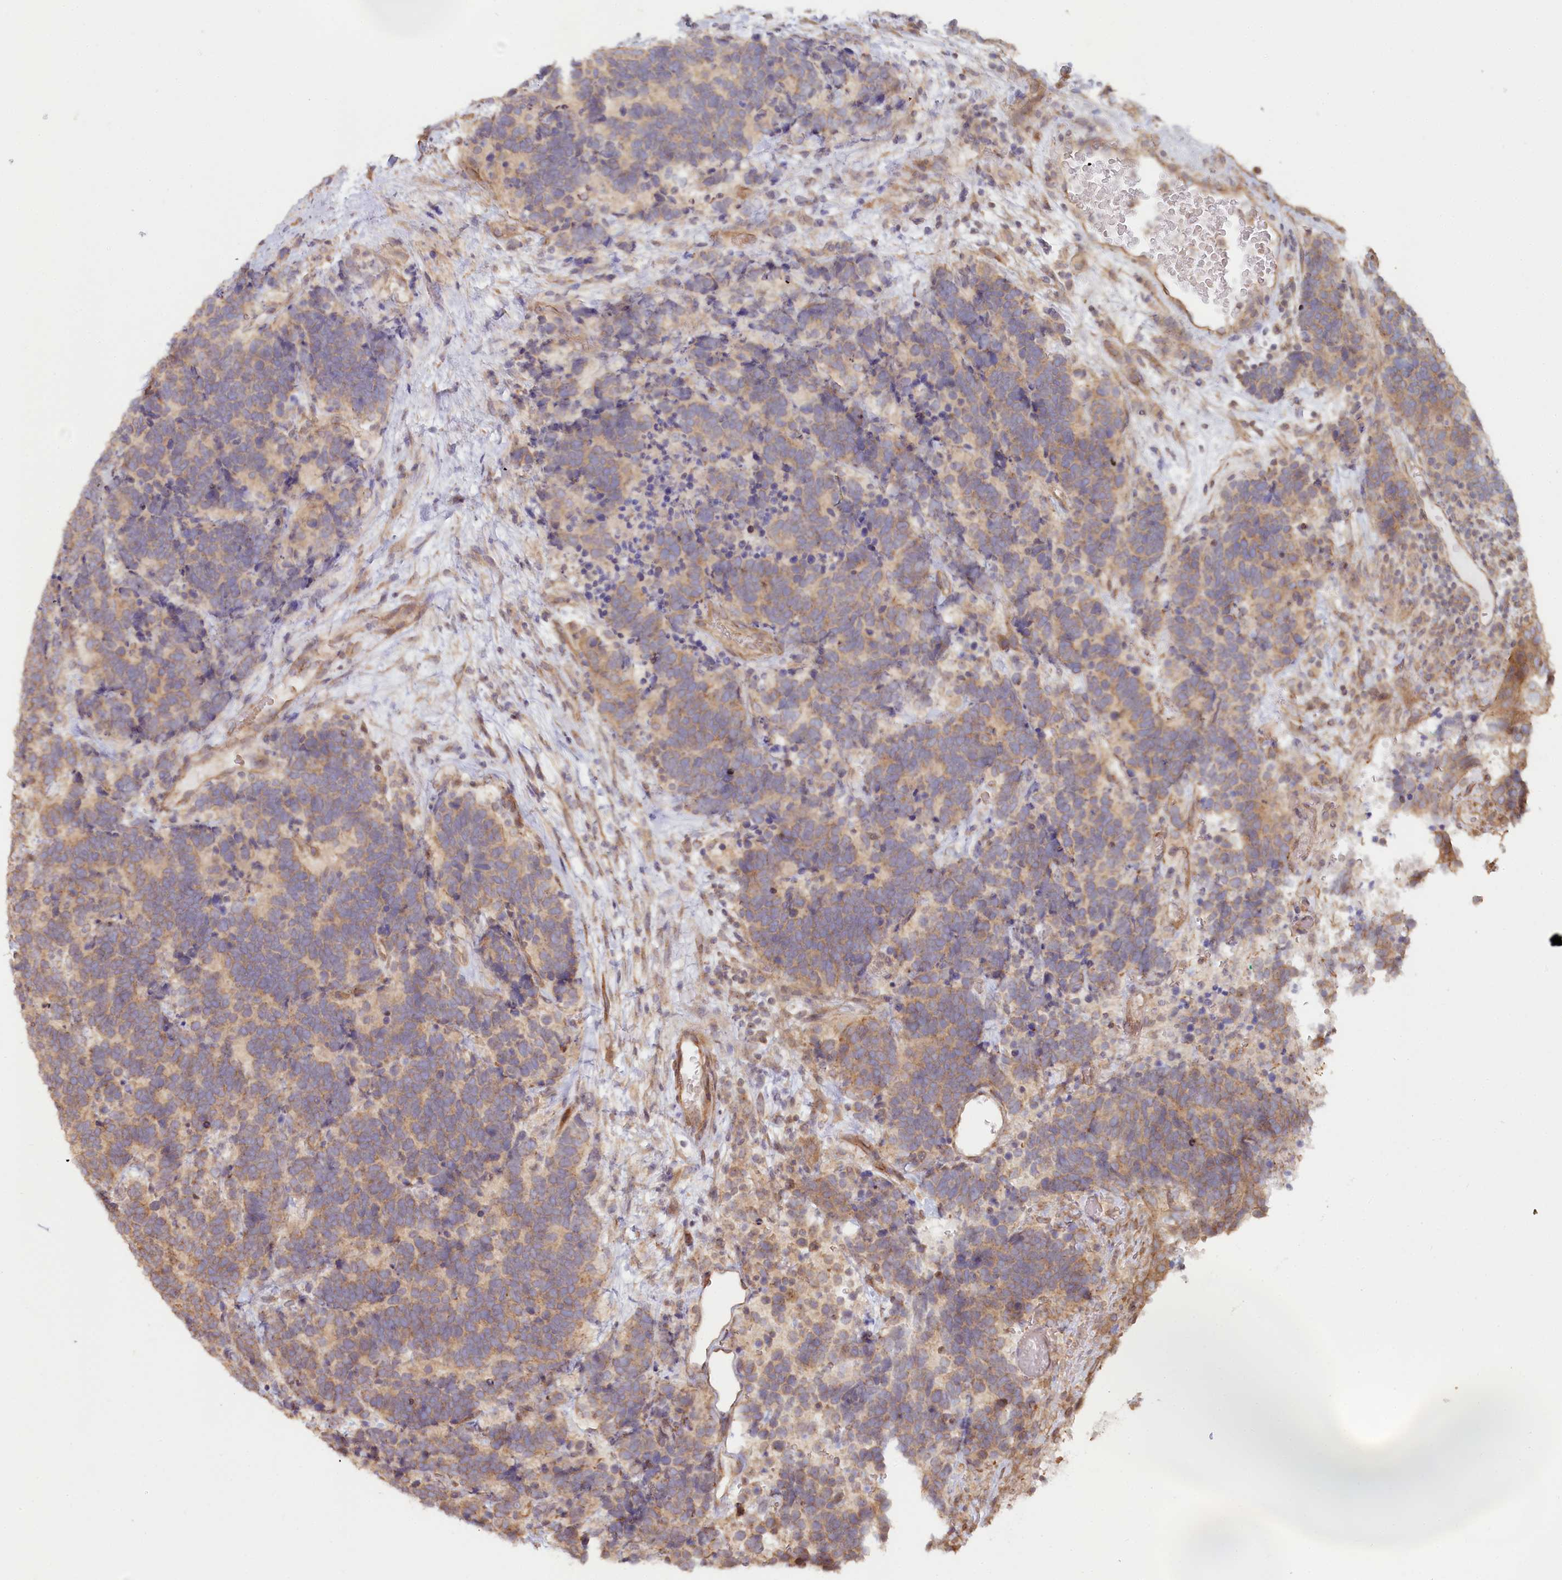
{"staining": {"intensity": "weak", "quantity": "25%-75%", "location": "cytoplasmic/membranous"}, "tissue": "carcinoid", "cell_type": "Tumor cells", "image_type": "cancer", "snomed": [{"axis": "morphology", "description": "Carcinoma, NOS"}, {"axis": "morphology", "description": "Carcinoid, malignant, NOS"}, {"axis": "topography", "description": "Urinary bladder"}], "caption": "Carcinoma stained with immunohistochemistry (IHC) displays weak cytoplasmic/membranous expression in approximately 25%-75% of tumor cells. (brown staining indicates protein expression, while blue staining denotes nuclei).", "gene": "TCHP", "patient": {"sex": "male", "age": 57}}